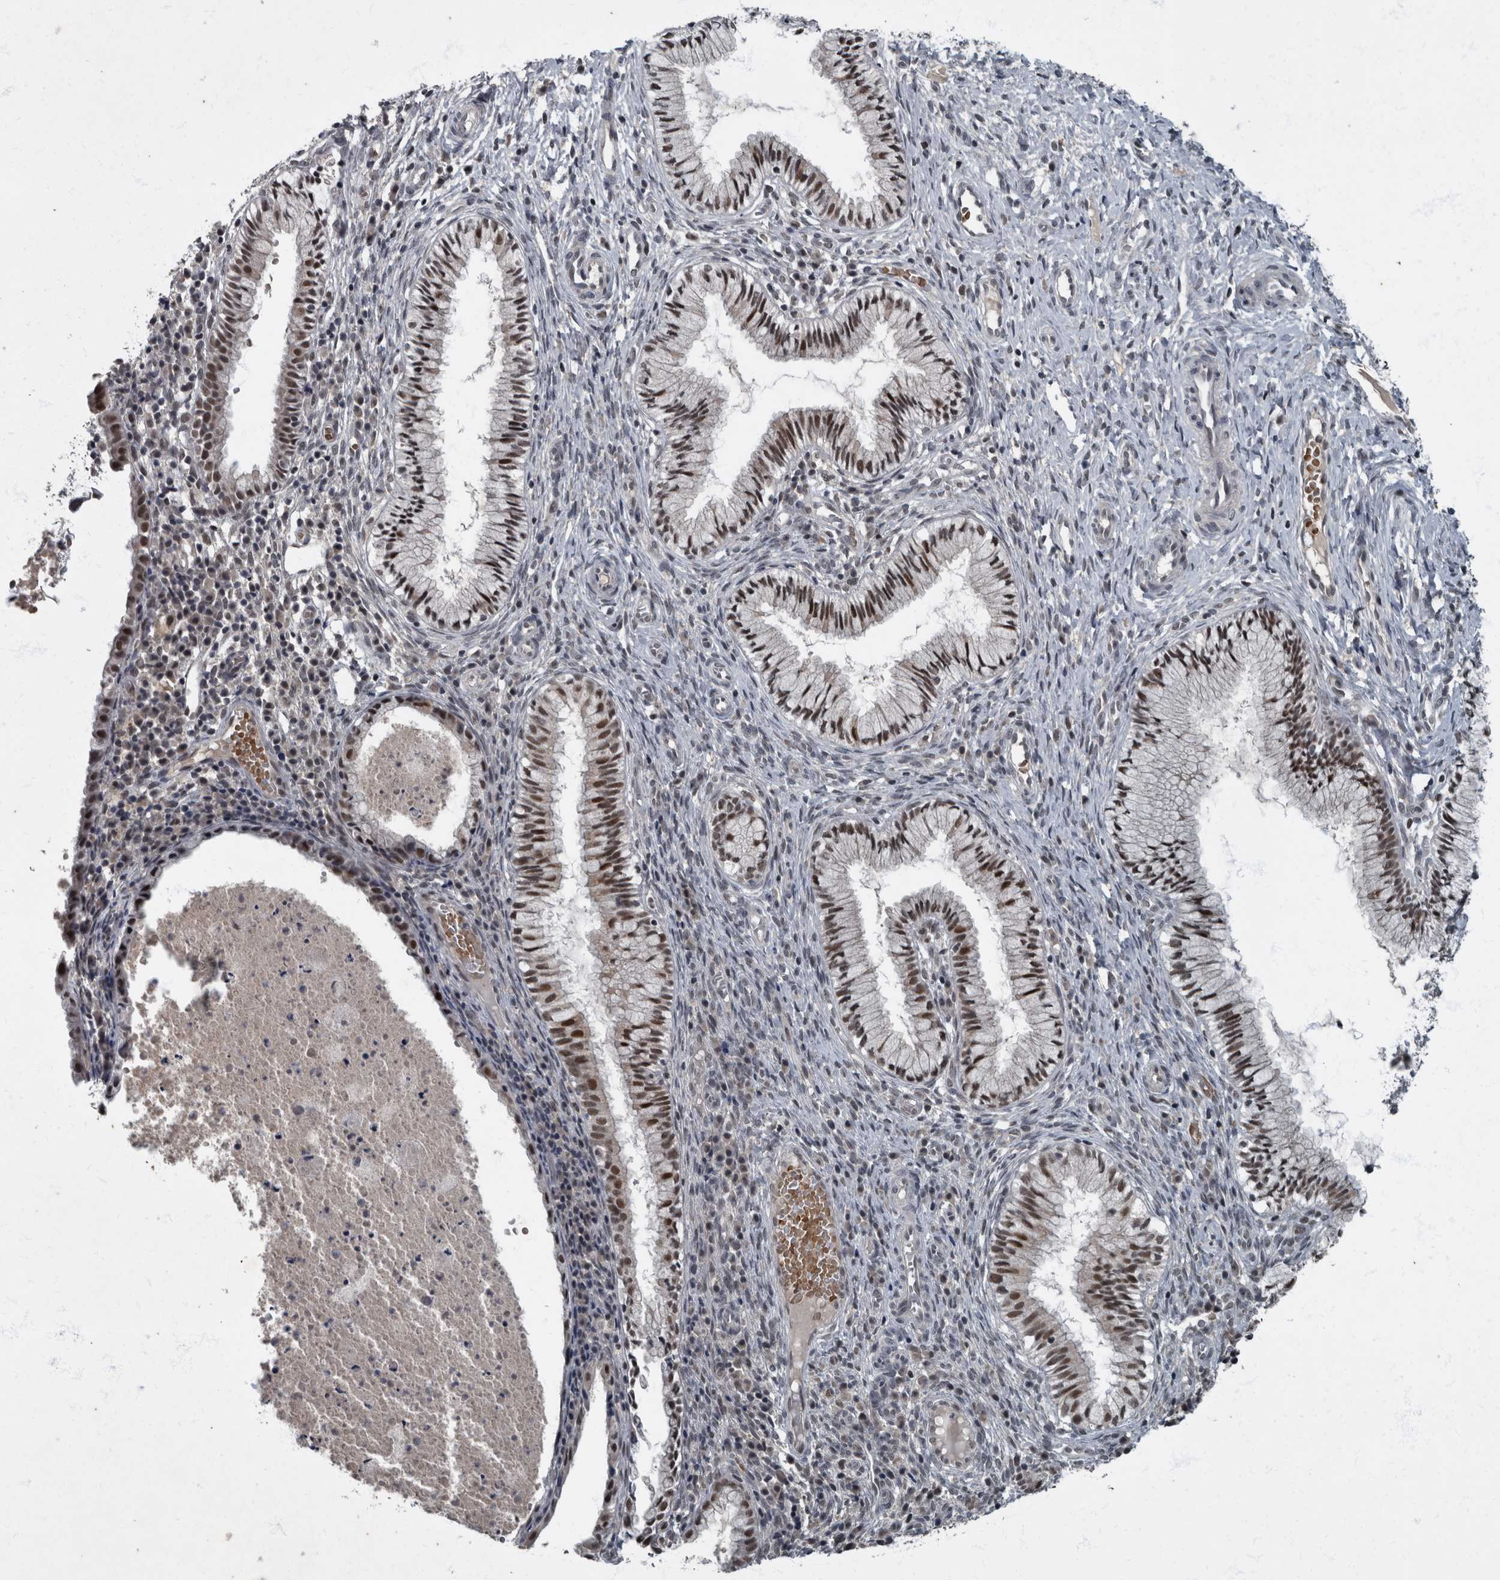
{"staining": {"intensity": "strong", "quantity": ">75%", "location": "nuclear"}, "tissue": "cervix", "cell_type": "Glandular cells", "image_type": "normal", "snomed": [{"axis": "morphology", "description": "Normal tissue, NOS"}, {"axis": "topography", "description": "Cervix"}], "caption": "An image showing strong nuclear staining in about >75% of glandular cells in unremarkable cervix, as visualized by brown immunohistochemical staining.", "gene": "WDR33", "patient": {"sex": "female", "age": 27}}